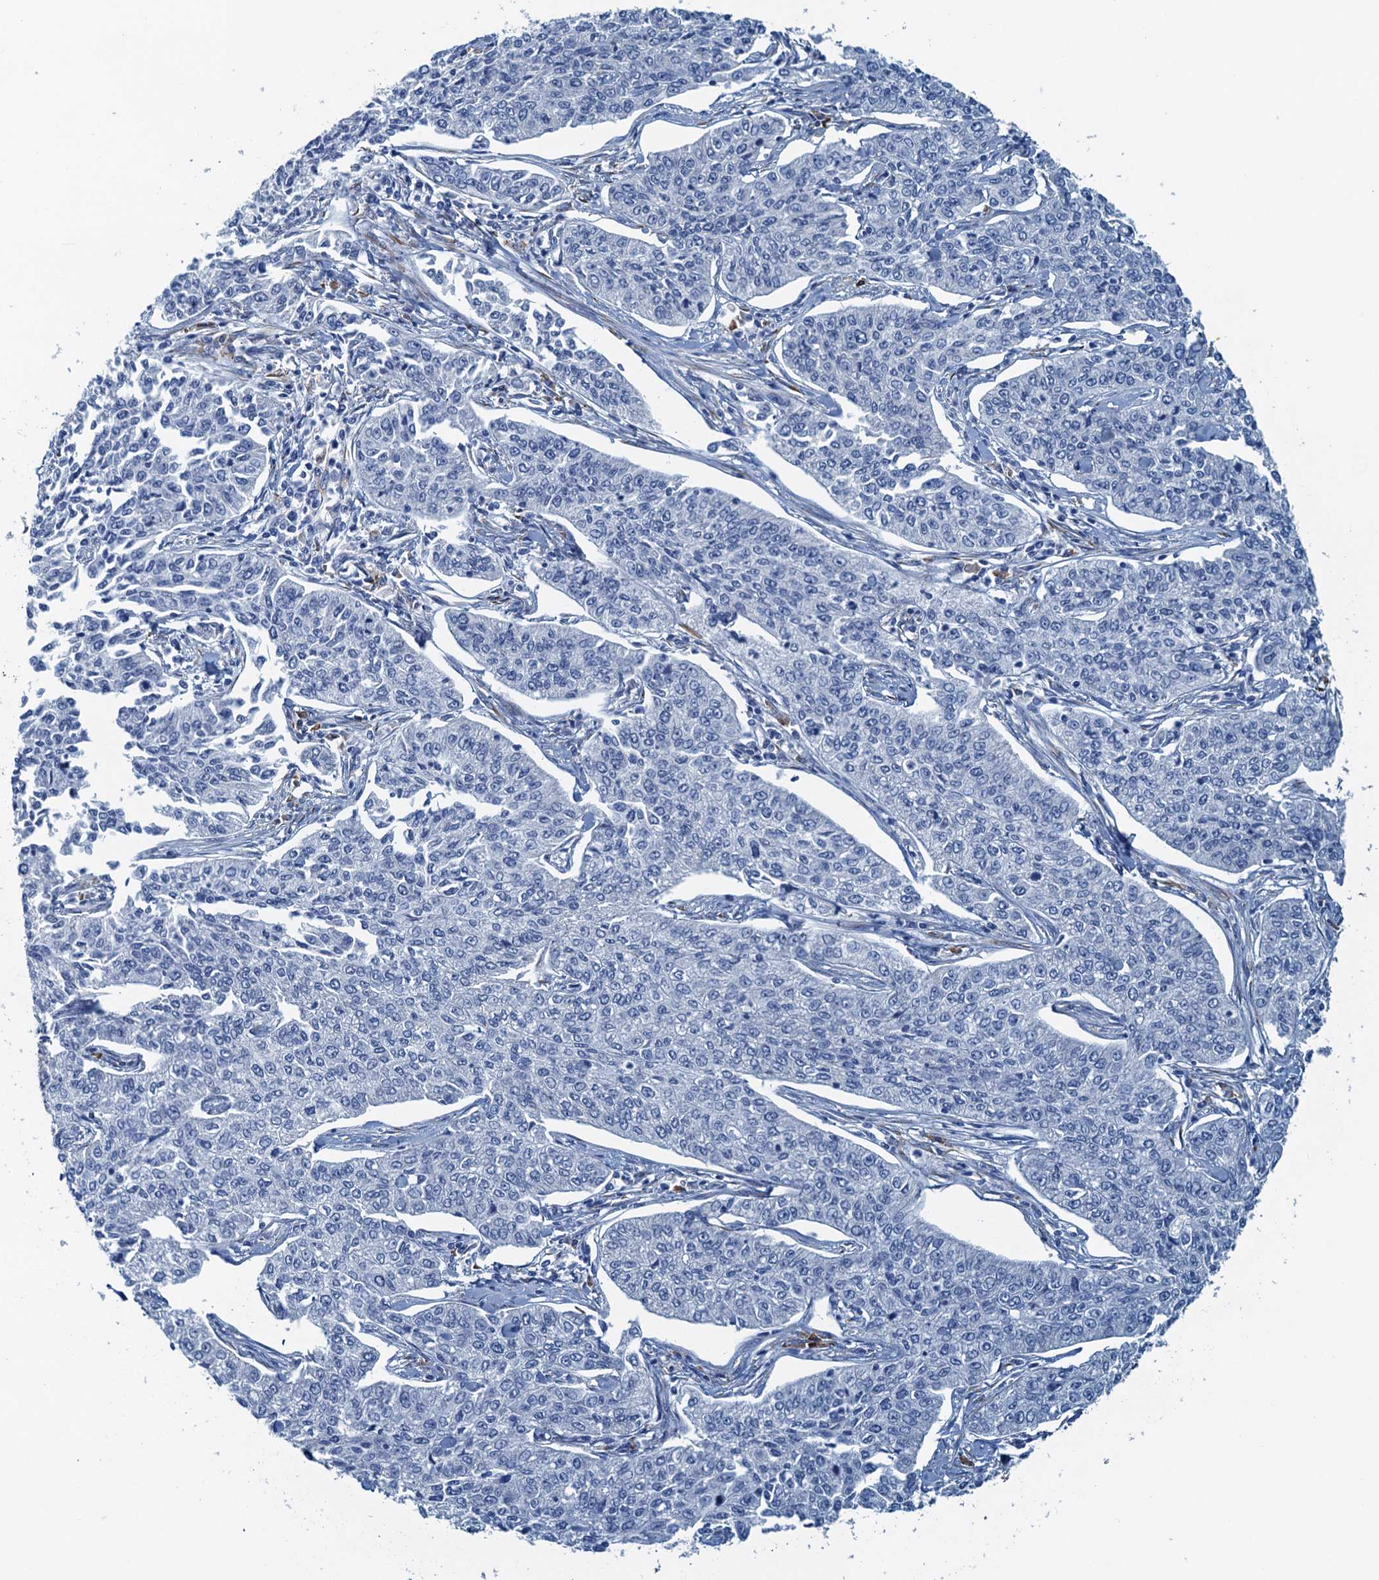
{"staining": {"intensity": "negative", "quantity": "none", "location": "none"}, "tissue": "cervical cancer", "cell_type": "Tumor cells", "image_type": "cancer", "snomed": [{"axis": "morphology", "description": "Squamous cell carcinoma, NOS"}, {"axis": "topography", "description": "Cervix"}], "caption": "A micrograph of squamous cell carcinoma (cervical) stained for a protein displays no brown staining in tumor cells.", "gene": "CBLIF", "patient": {"sex": "female", "age": 35}}